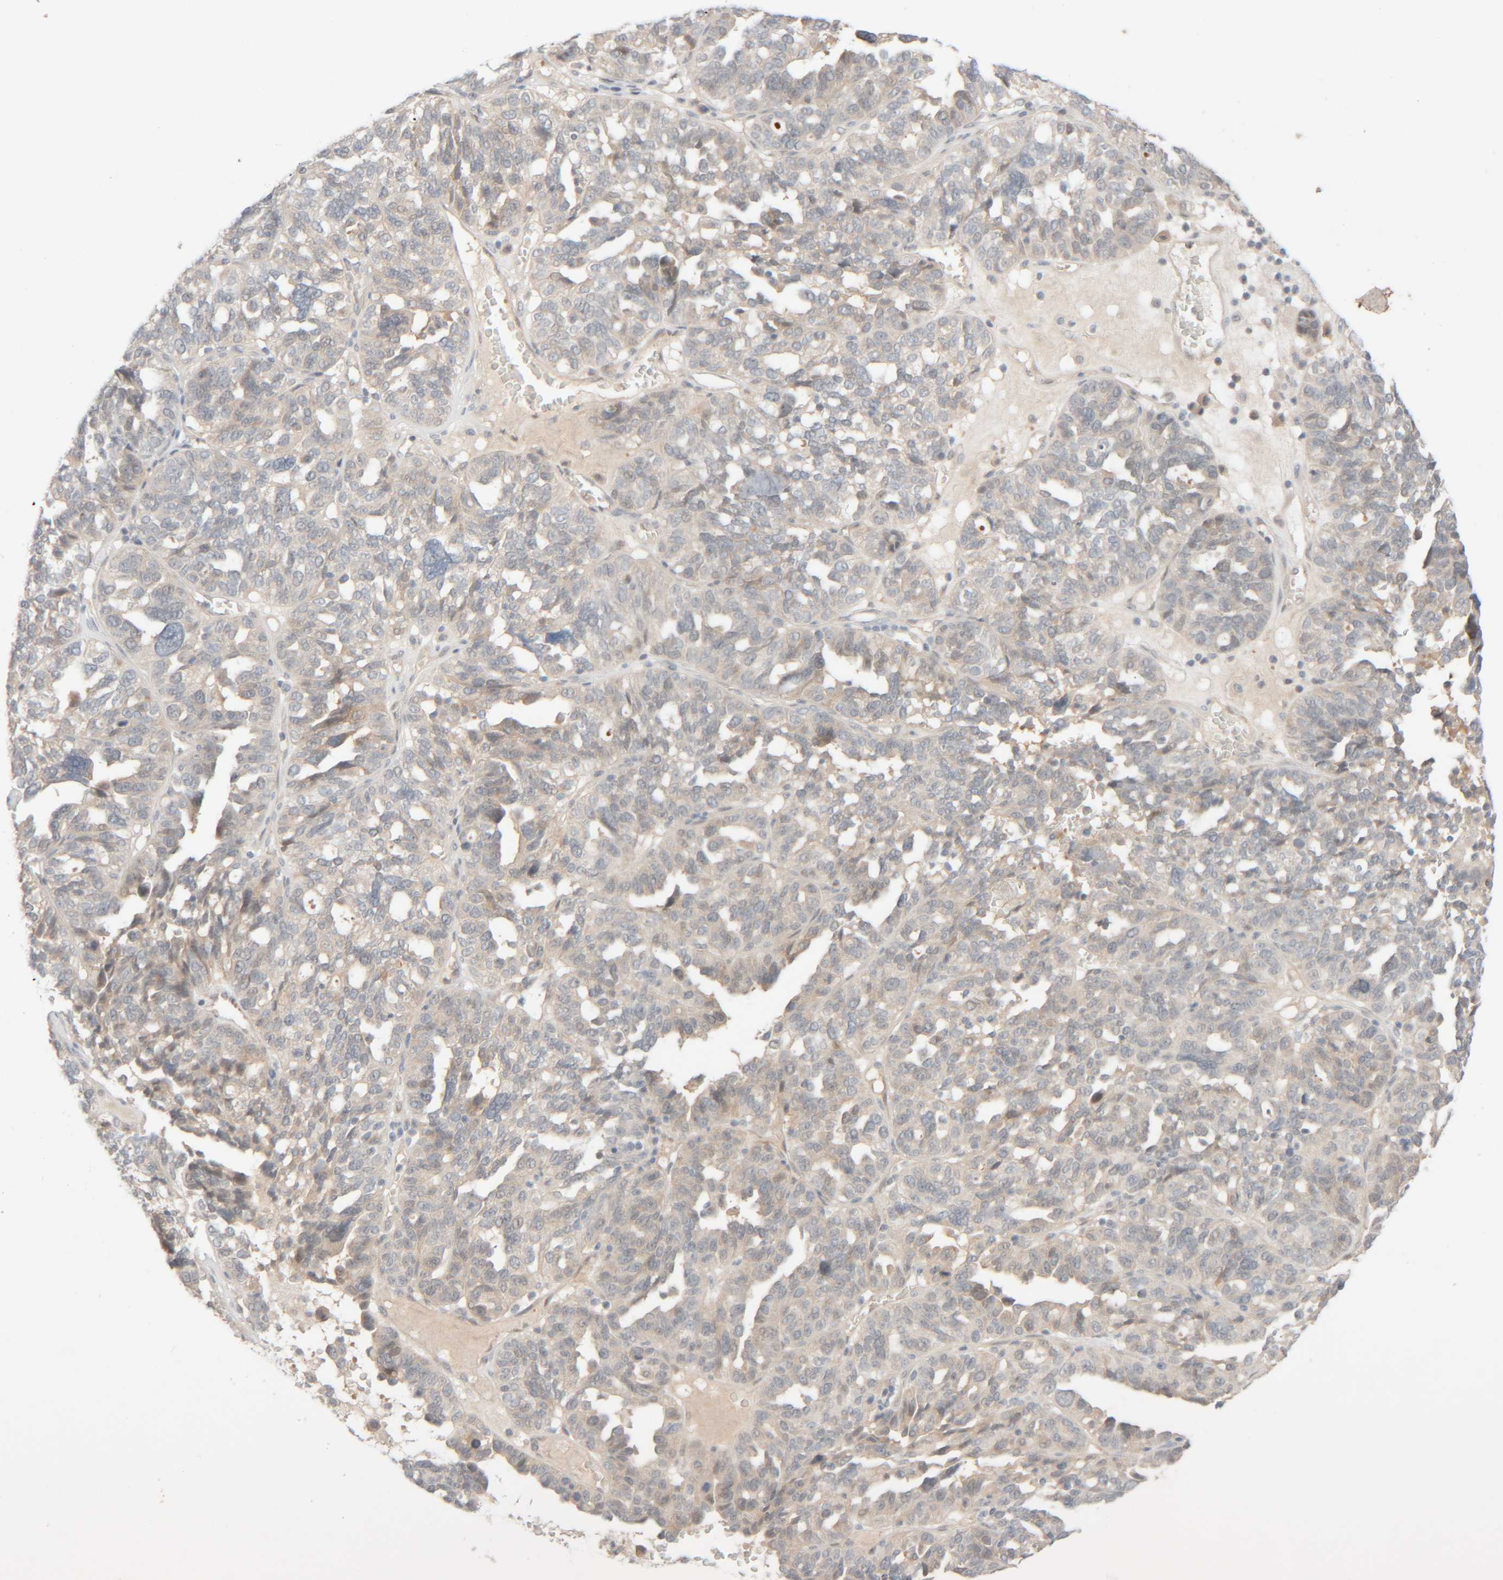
{"staining": {"intensity": "negative", "quantity": "none", "location": "none"}, "tissue": "ovarian cancer", "cell_type": "Tumor cells", "image_type": "cancer", "snomed": [{"axis": "morphology", "description": "Cystadenocarcinoma, serous, NOS"}, {"axis": "topography", "description": "Ovary"}], "caption": "DAB immunohistochemical staining of human serous cystadenocarcinoma (ovarian) reveals no significant staining in tumor cells.", "gene": "CHKA", "patient": {"sex": "female", "age": 59}}